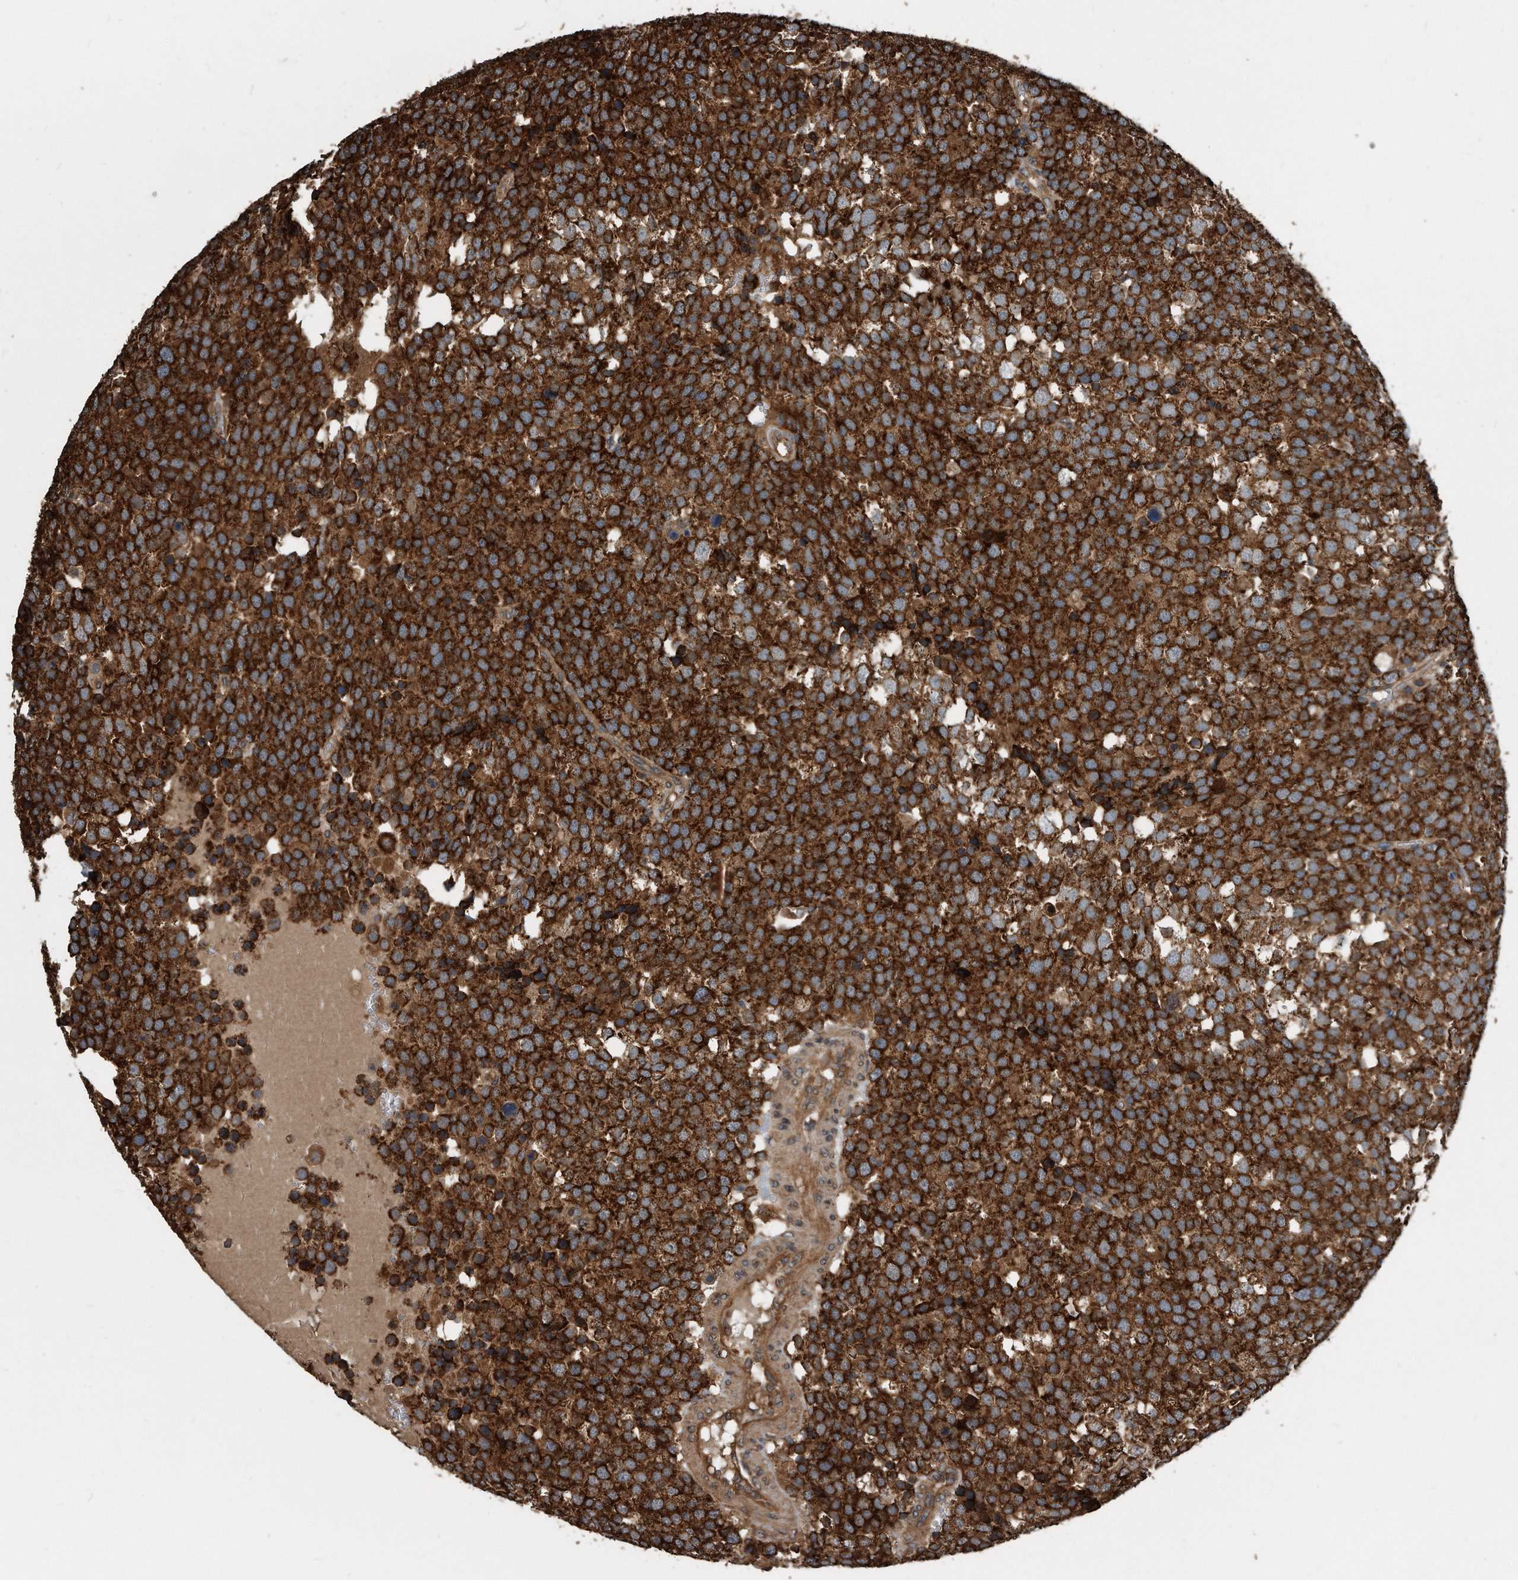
{"staining": {"intensity": "strong", "quantity": ">75%", "location": "cytoplasmic/membranous"}, "tissue": "testis cancer", "cell_type": "Tumor cells", "image_type": "cancer", "snomed": [{"axis": "morphology", "description": "Seminoma, NOS"}, {"axis": "topography", "description": "Testis"}], "caption": "A high amount of strong cytoplasmic/membranous positivity is appreciated in about >75% of tumor cells in testis cancer tissue. The staining was performed using DAB (3,3'-diaminobenzidine) to visualize the protein expression in brown, while the nuclei were stained in blue with hematoxylin (Magnification: 20x).", "gene": "FAM136A", "patient": {"sex": "male", "age": 71}}